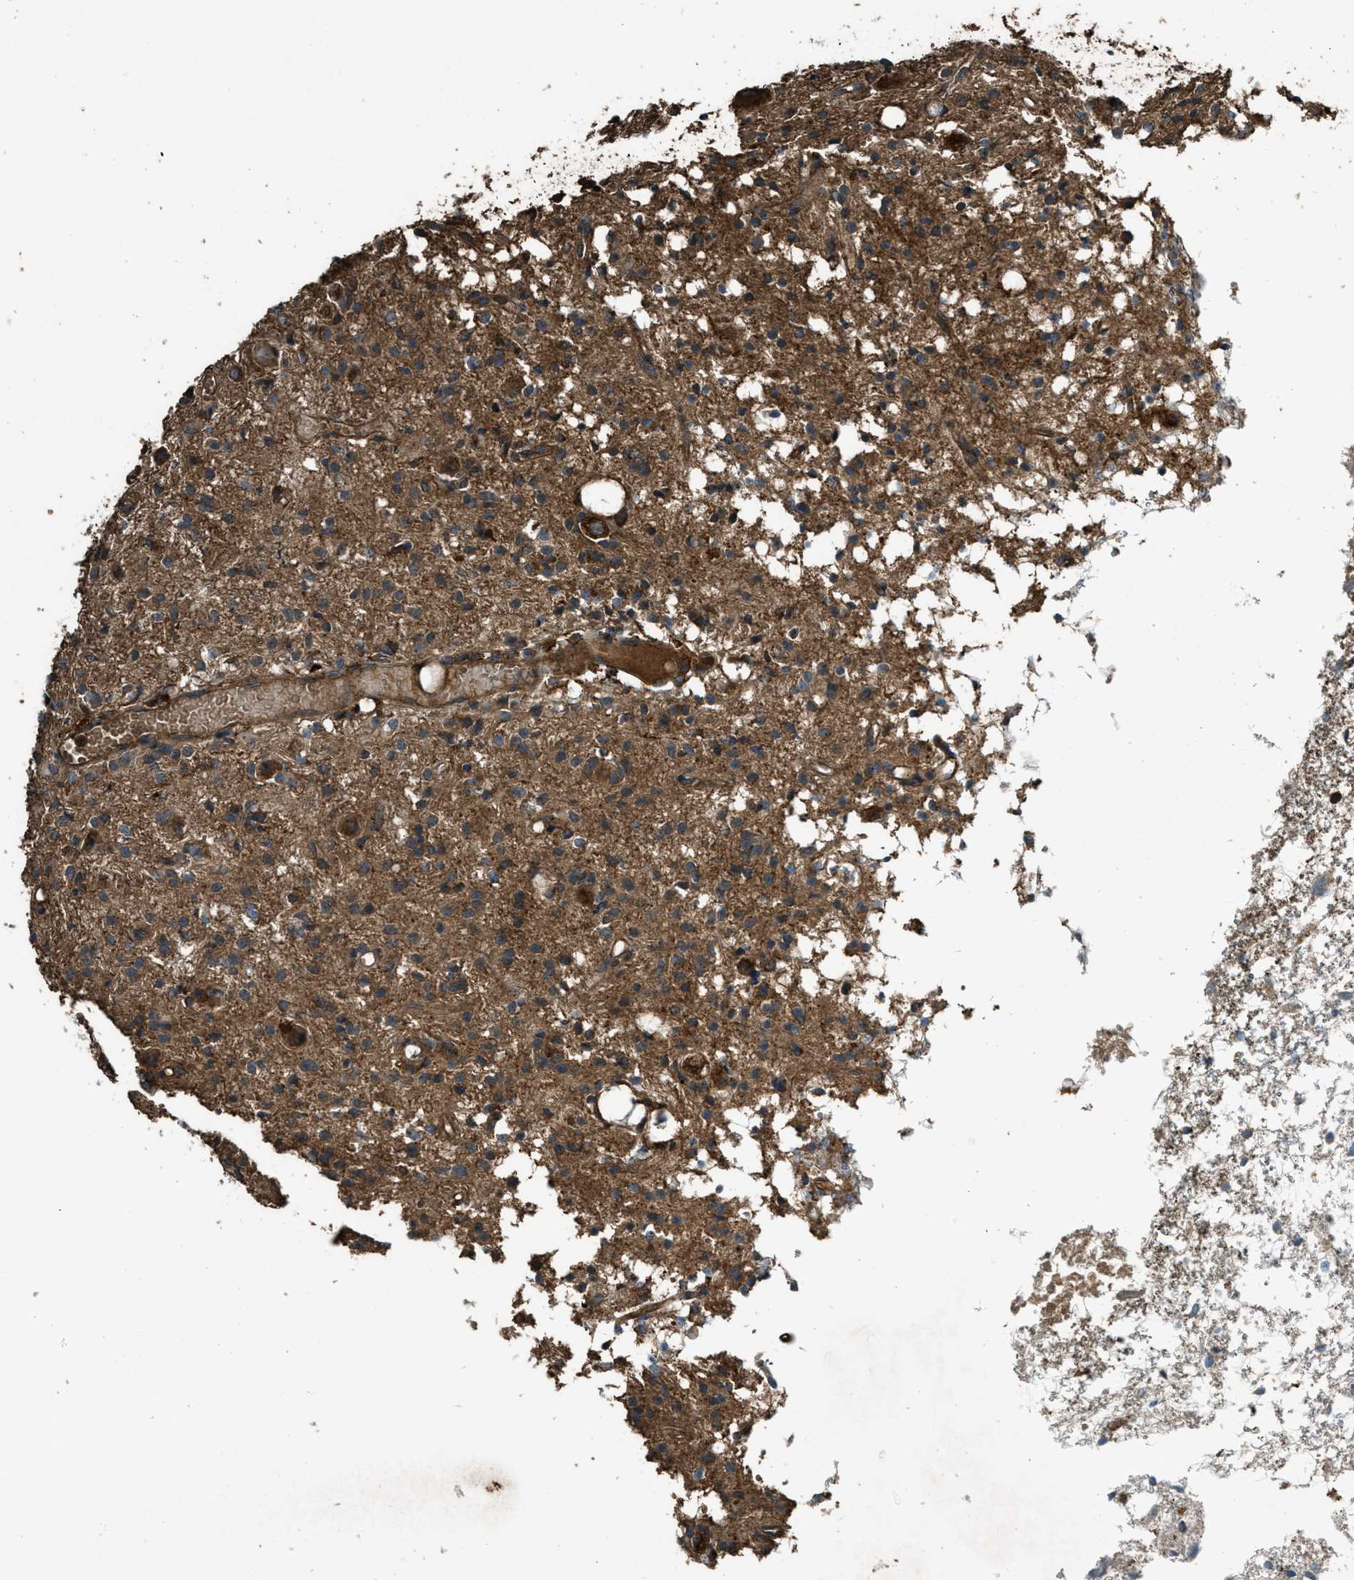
{"staining": {"intensity": "moderate", "quantity": ">75%", "location": "cytoplasmic/membranous"}, "tissue": "glioma", "cell_type": "Tumor cells", "image_type": "cancer", "snomed": [{"axis": "morphology", "description": "Glioma, malignant, High grade"}, {"axis": "topography", "description": "Brain"}], "caption": "Malignant high-grade glioma was stained to show a protein in brown. There is medium levels of moderate cytoplasmic/membranous staining in about >75% of tumor cells.", "gene": "MAP3K8", "patient": {"sex": "female", "age": 59}}